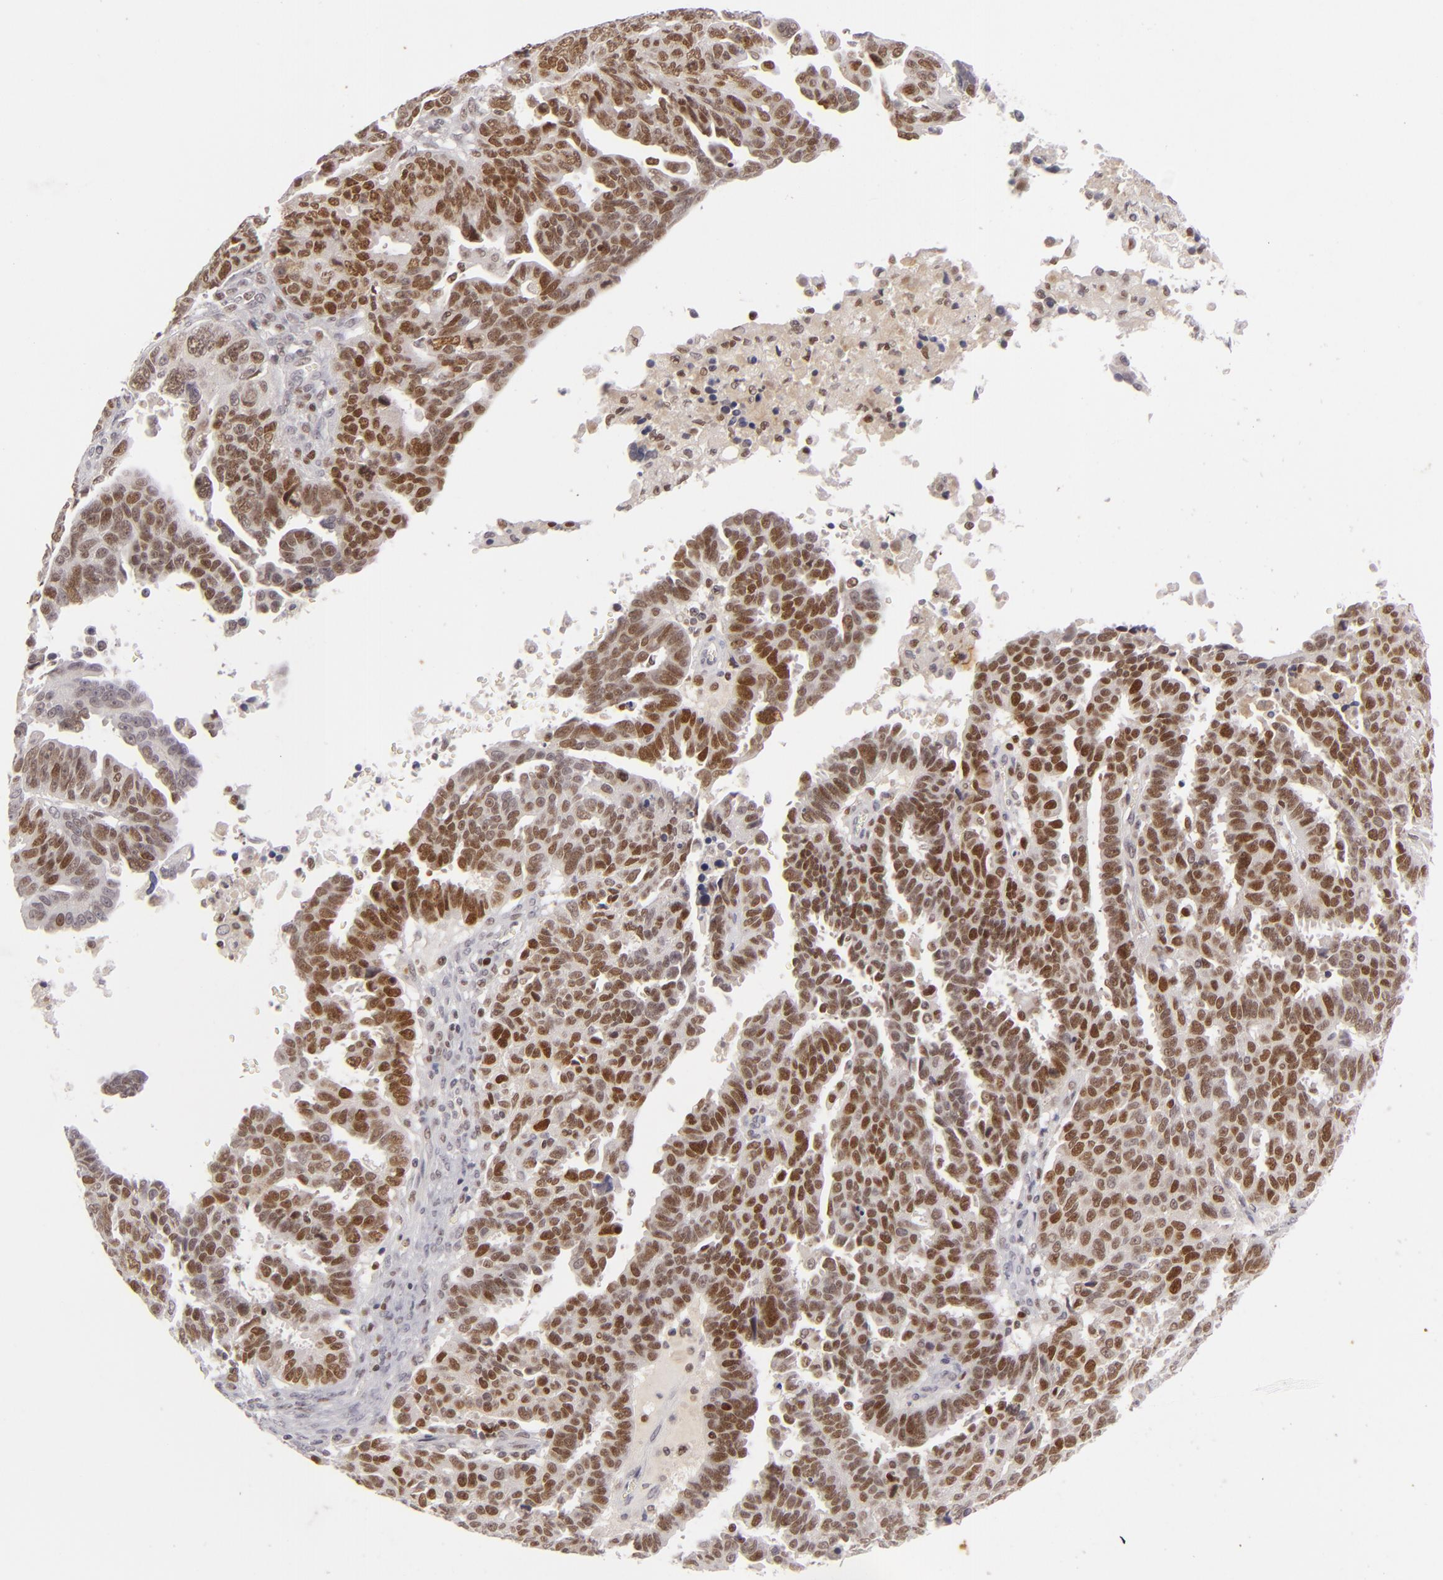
{"staining": {"intensity": "strong", "quantity": ">75%", "location": "nuclear"}, "tissue": "ovarian cancer", "cell_type": "Tumor cells", "image_type": "cancer", "snomed": [{"axis": "morphology", "description": "Carcinoma, endometroid"}, {"axis": "morphology", "description": "Cystadenocarcinoma, serous, NOS"}, {"axis": "topography", "description": "Ovary"}], "caption": "Immunohistochemical staining of ovarian cancer demonstrates high levels of strong nuclear positivity in approximately >75% of tumor cells.", "gene": "FEN1", "patient": {"sex": "female", "age": 45}}